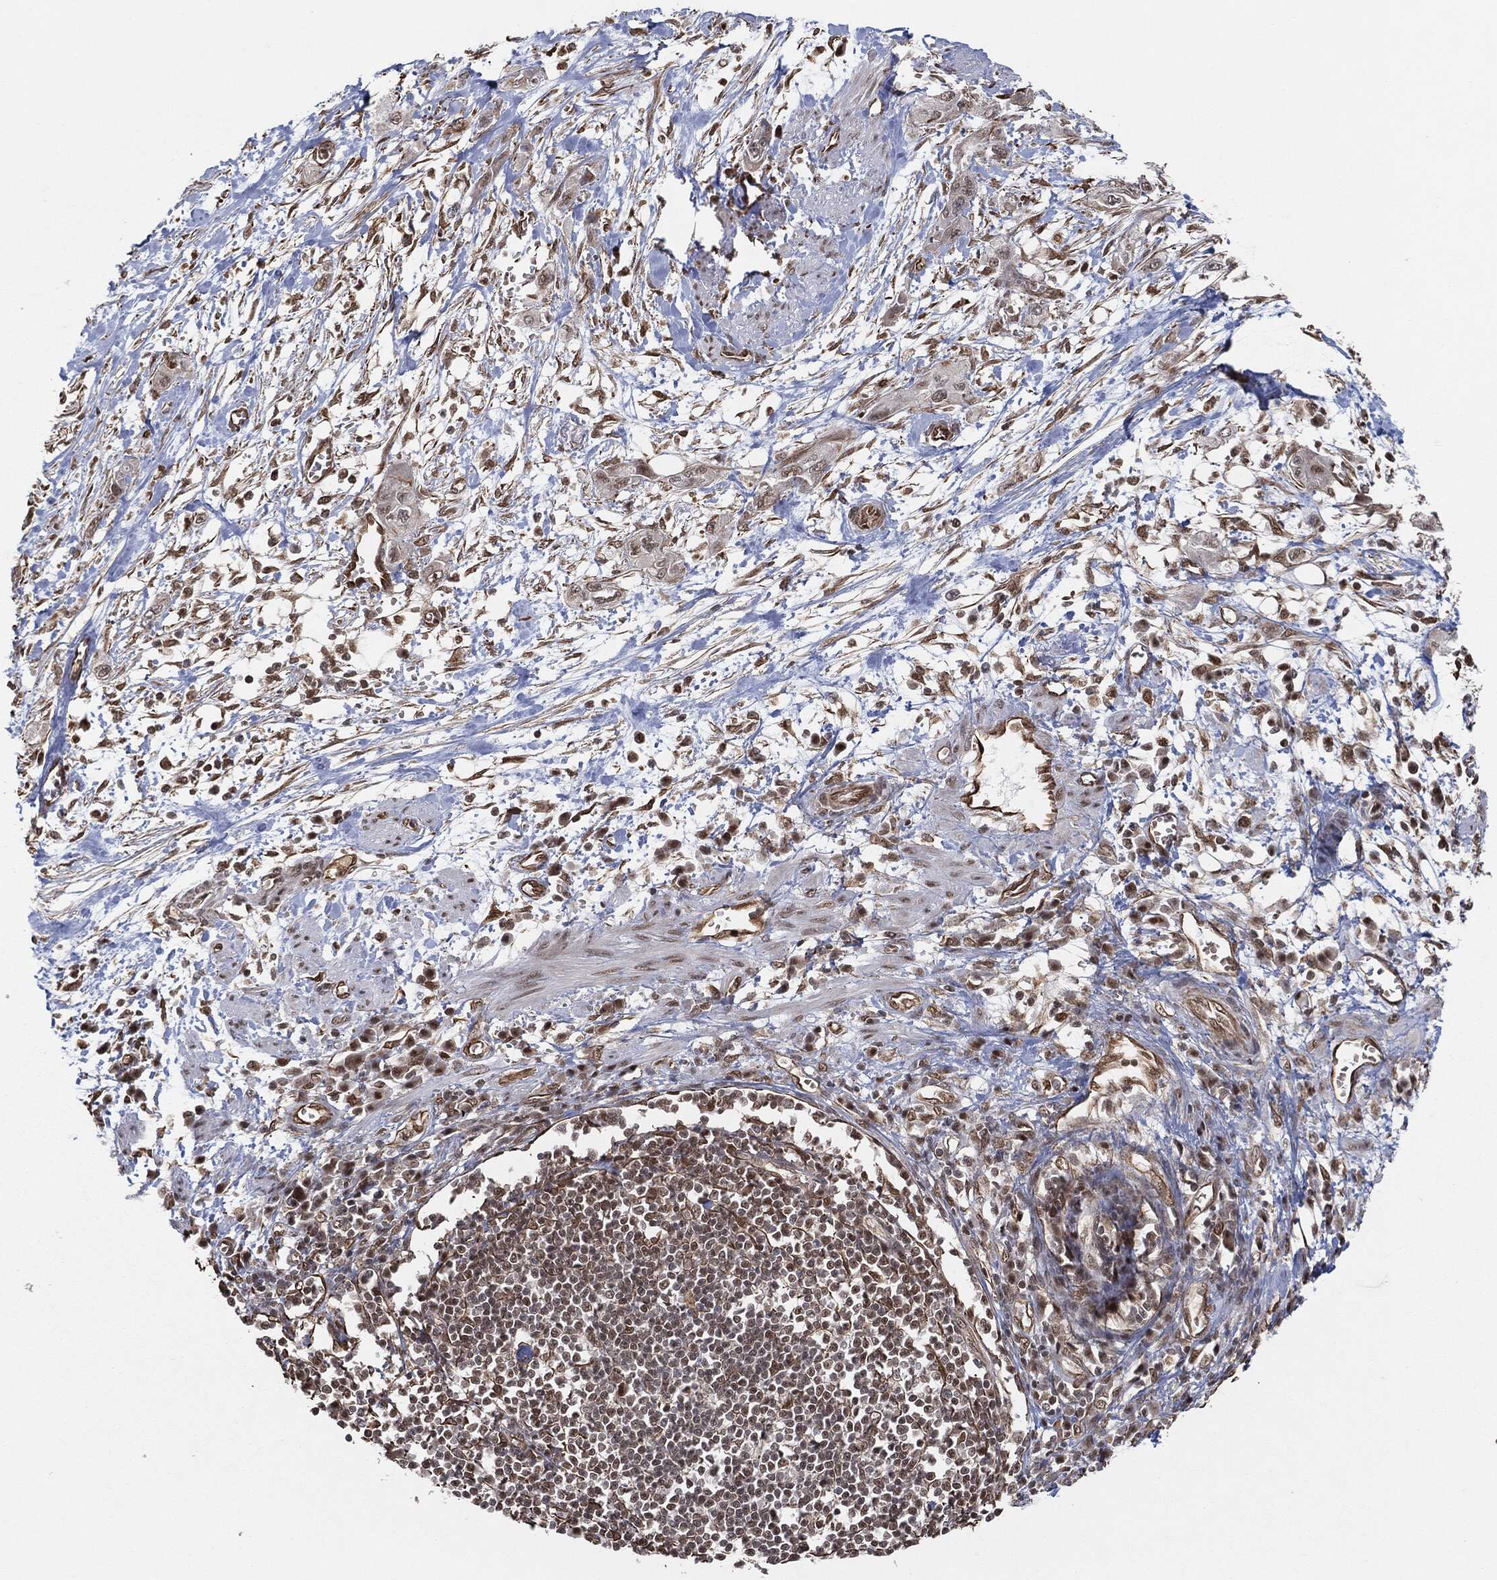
{"staining": {"intensity": "moderate", "quantity": "<25%", "location": "nuclear"}, "tissue": "pancreatic cancer", "cell_type": "Tumor cells", "image_type": "cancer", "snomed": [{"axis": "morphology", "description": "Adenocarcinoma, NOS"}, {"axis": "topography", "description": "Pancreas"}], "caption": "Tumor cells display moderate nuclear positivity in about <25% of cells in pancreatic cancer. (IHC, brightfield microscopy, high magnification).", "gene": "TP53RK", "patient": {"sex": "male", "age": 72}}